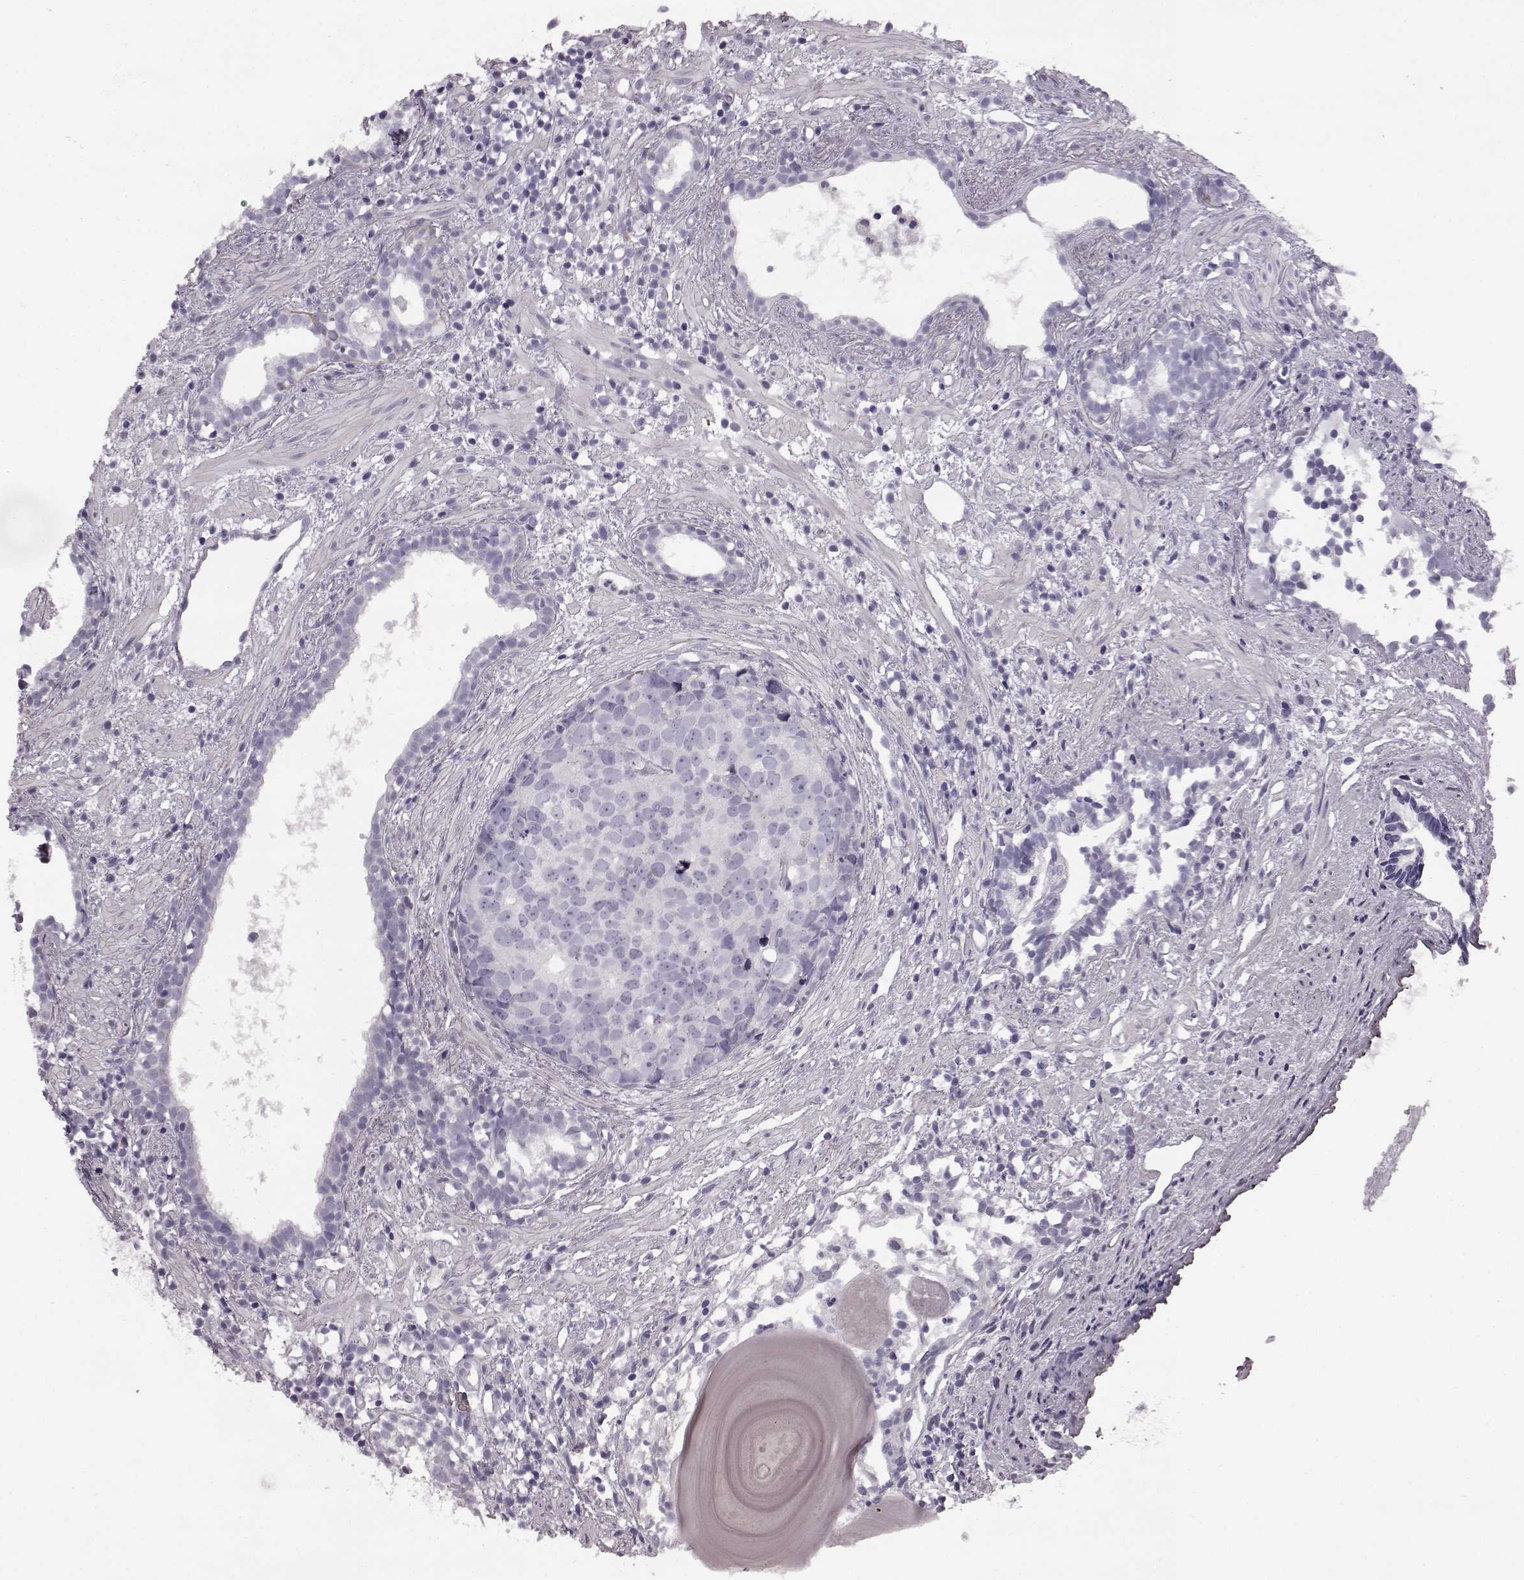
{"staining": {"intensity": "negative", "quantity": "none", "location": "none"}, "tissue": "prostate cancer", "cell_type": "Tumor cells", "image_type": "cancer", "snomed": [{"axis": "morphology", "description": "Adenocarcinoma, High grade"}, {"axis": "topography", "description": "Prostate"}], "caption": "A photomicrograph of human adenocarcinoma (high-grade) (prostate) is negative for staining in tumor cells.", "gene": "ODAD4", "patient": {"sex": "male", "age": 83}}